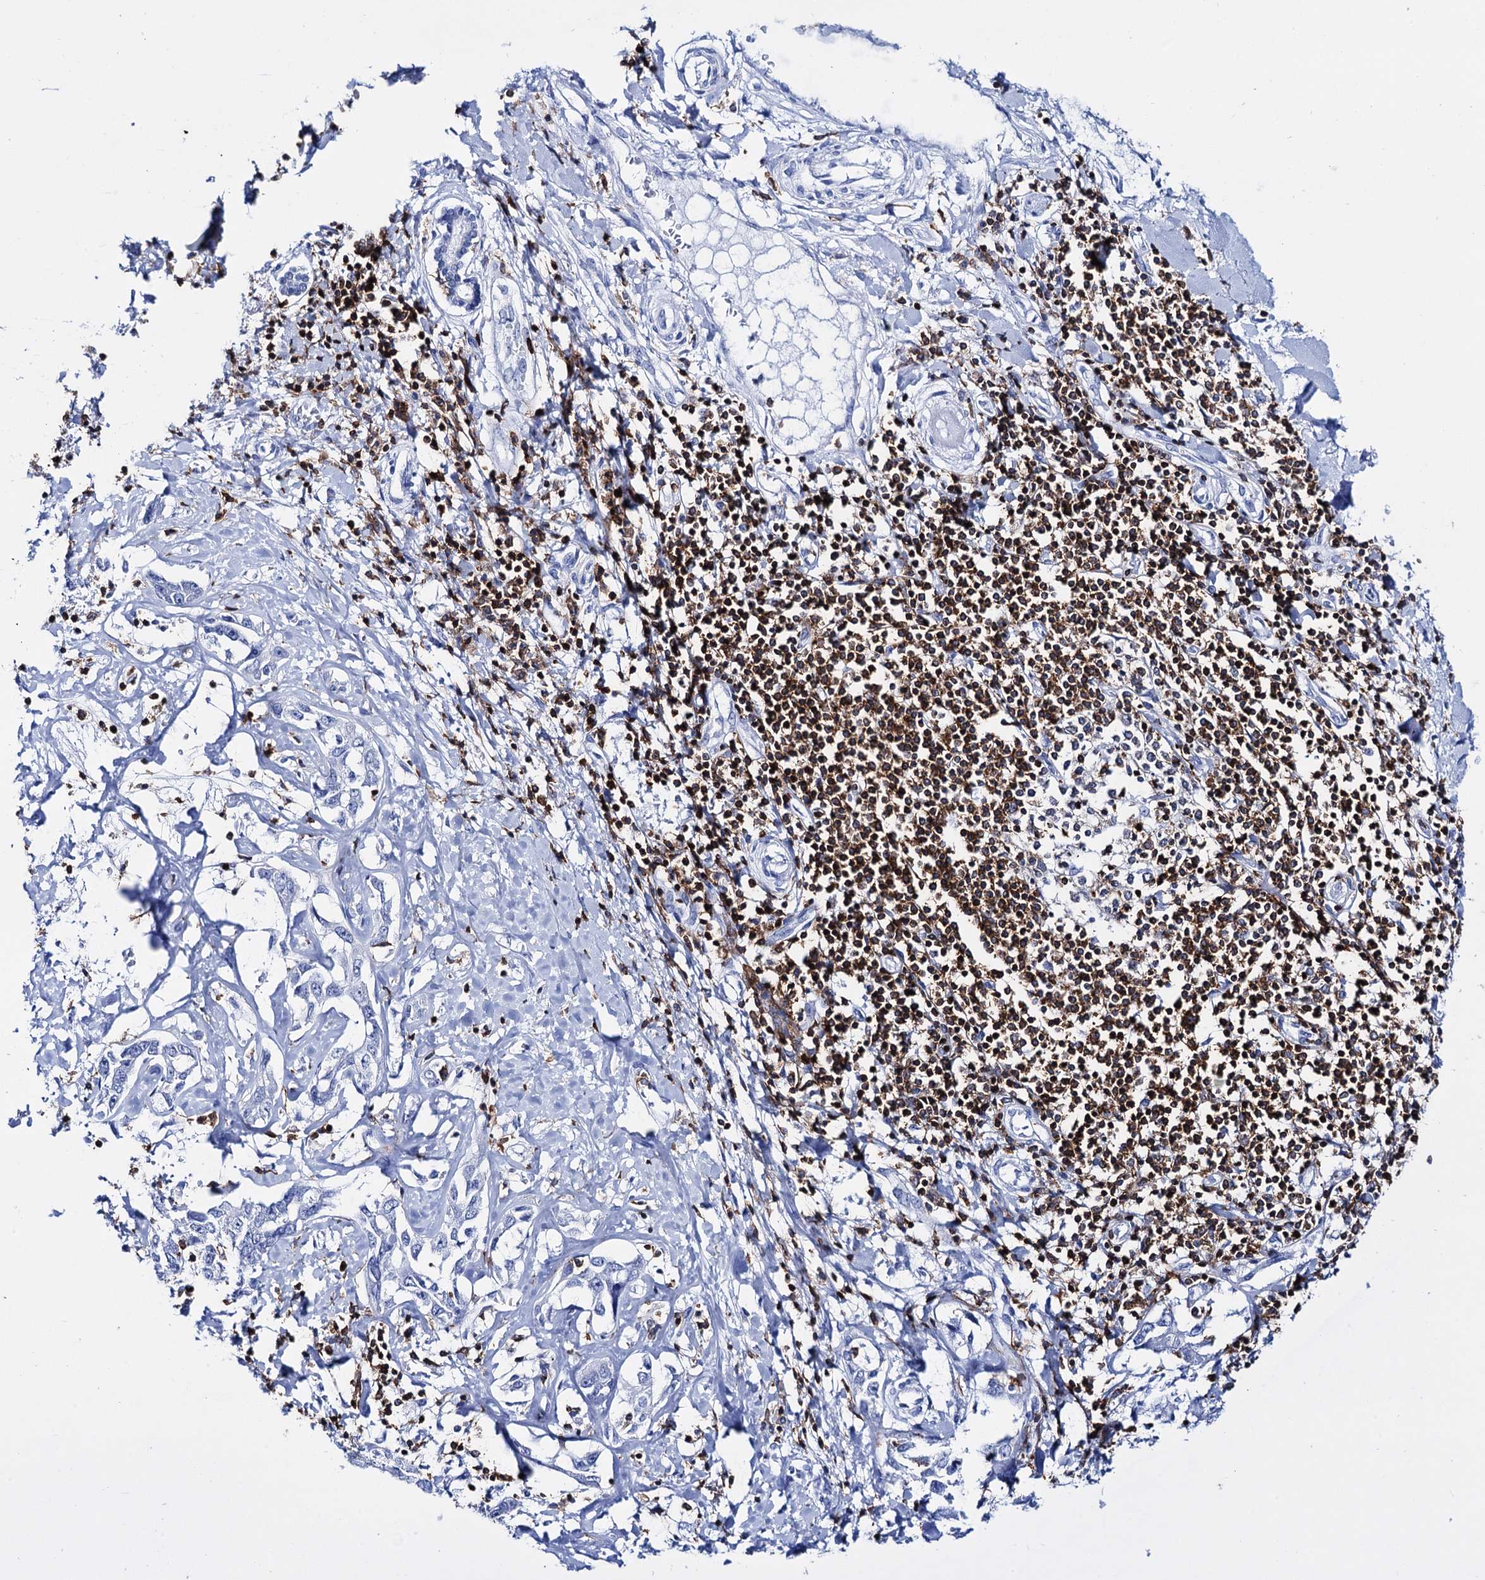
{"staining": {"intensity": "negative", "quantity": "none", "location": "none"}, "tissue": "liver cancer", "cell_type": "Tumor cells", "image_type": "cancer", "snomed": [{"axis": "morphology", "description": "Cholangiocarcinoma"}, {"axis": "topography", "description": "Liver"}], "caption": "This is an IHC histopathology image of liver cancer. There is no positivity in tumor cells.", "gene": "DEF6", "patient": {"sex": "male", "age": 59}}